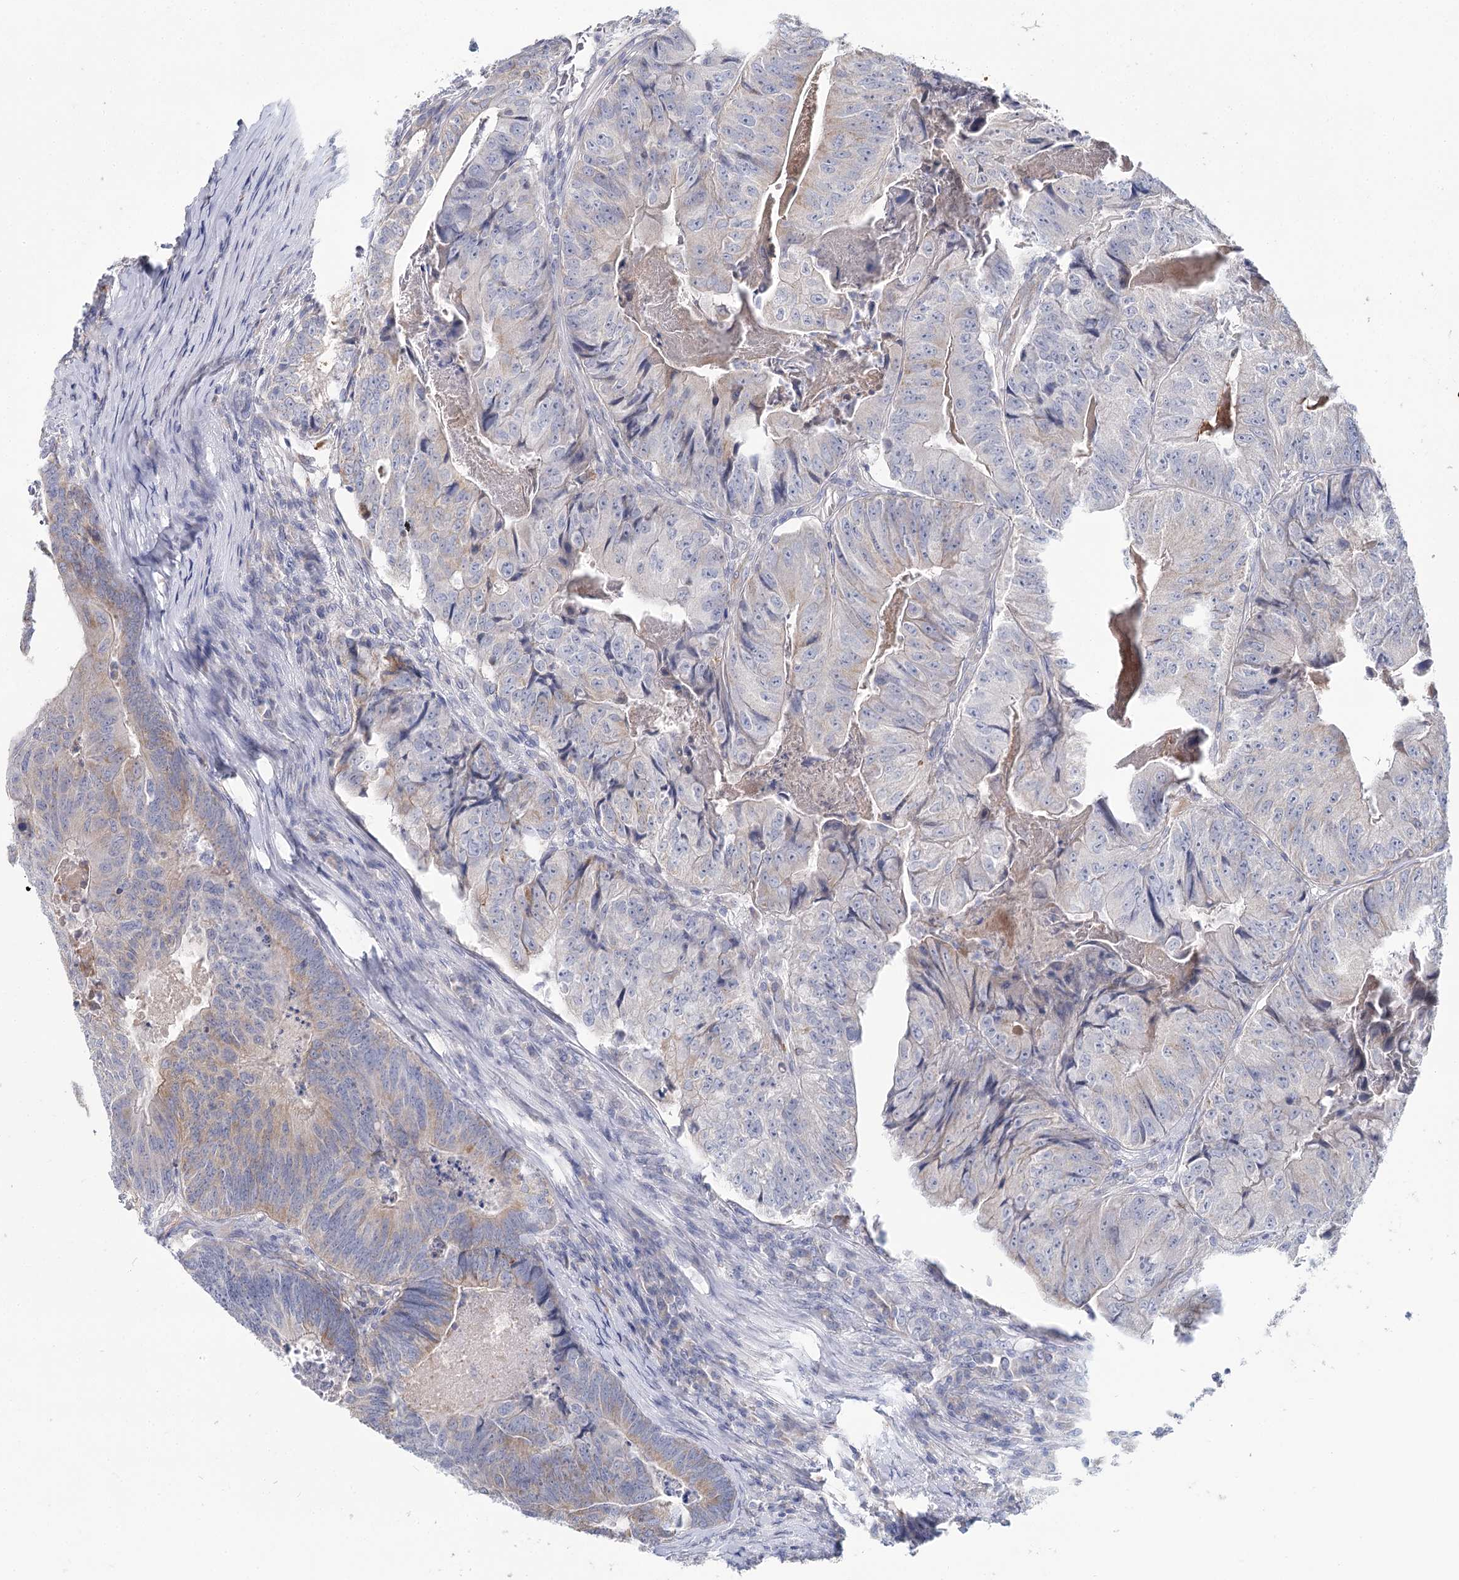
{"staining": {"intensity": "moderate", "quantity": "<25%", "location": "cytoplasmic/membranous"}, "tissue": "colorectal cancer", "cell_type": "Tumor cells", "image_type": "cancer", "snomed": [{"axis": "morphology", "description": "Adenocarcinoma, NOS"}, {"axis": "topography", "description": "Colon"}], "caption": "IHC staining of colorectal cancer, which reveals low levels of moderate cytoplasmic/membranous positivity in approximately <25% of tumor cells indicating moderate cytoplasmic/membranous protein expression. The staining was performed using DAB (brown) for protein detection and nuclei were counterstained in hematoxylin (blue).", "gene": "ARHGAP44", "patient": {"sex": "female", "age": 67}}